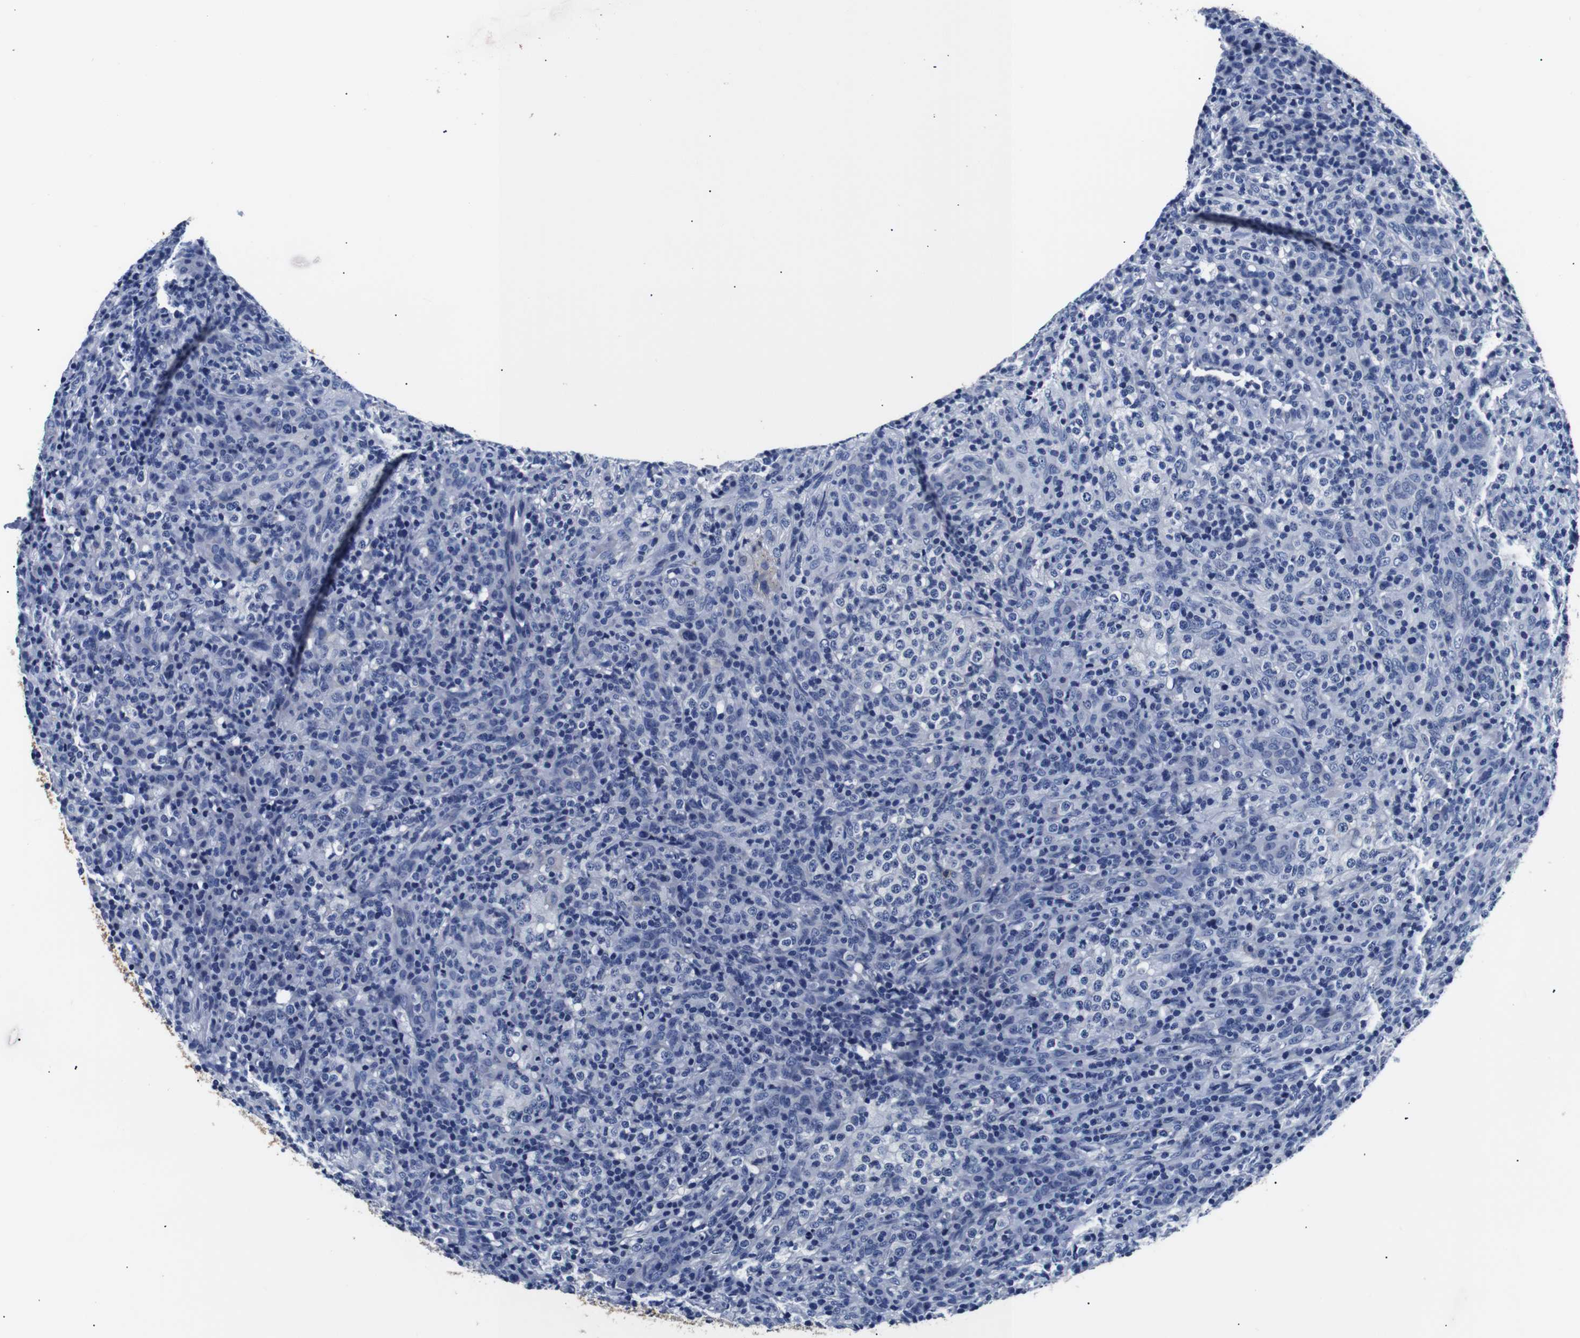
{"staining": {"intensity": "negative", "quantity": "none", "location": "none"}, "tissue": "lymphoma", "cell_type": "Tumor cells", "image_type": "cancer", "snomed": [{"axis": "morphology", "description": "Malignant lymphoma, non-Hodgkin's type, High grade"}, {"axis": "topography", "description": "Lymph node"}], "caption": "The immunohistochemistry histopathology image has no significant positivity in tumor cells of lymphoma tissue. The staining was performed using DAB (3,3'-diaminobenzidine) to visualize the protein expression in brown, while the nuclei were stained in blue with hematoxylin (Magnification: 20x).", "gene": "GAP43", "patient": {"sex": "female", "age": 76}}